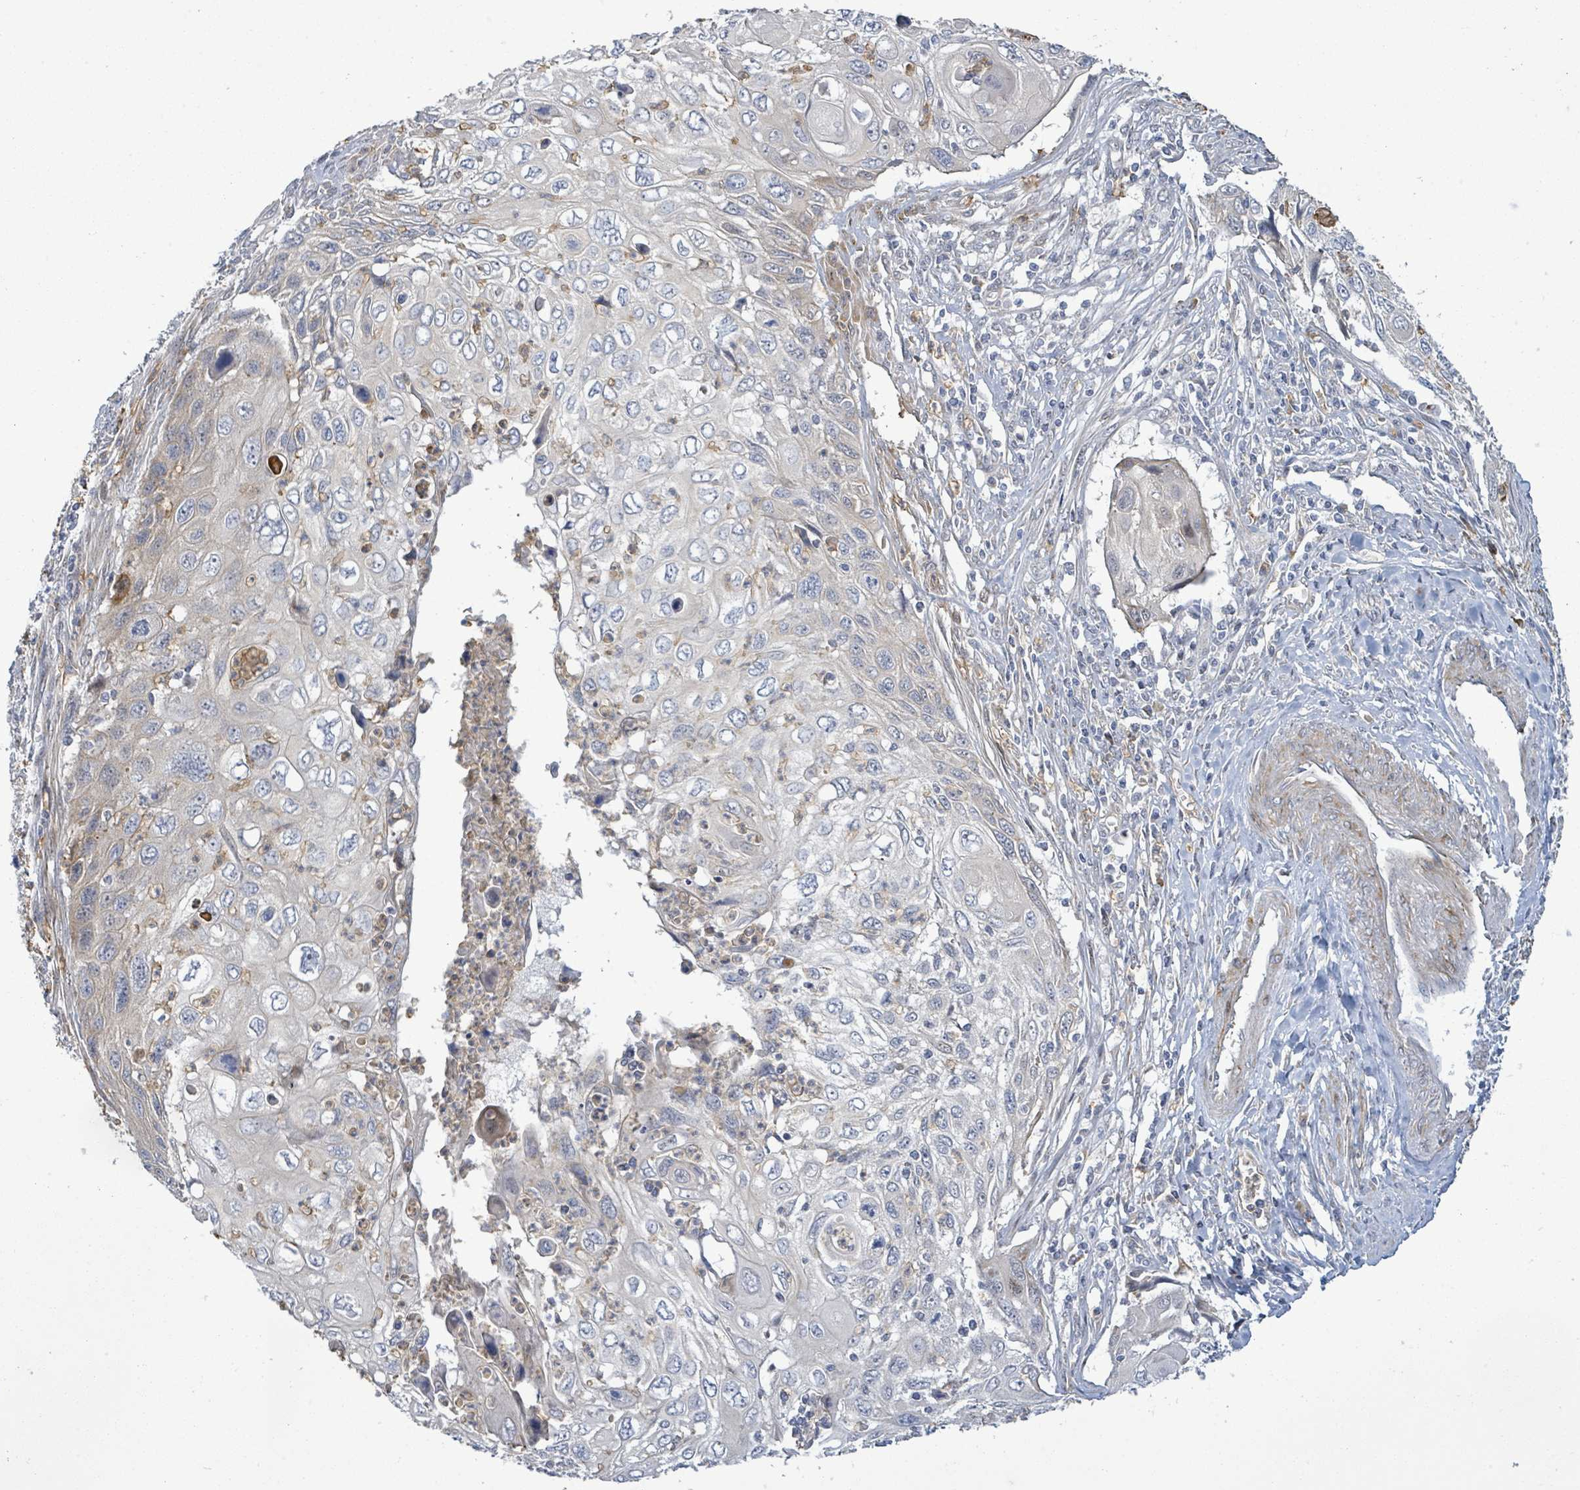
{"staining": {"intensity": "negative", "quantity": "none", "location": "none"}, "tissue": "cervical cancer", "cell_type": "Tumor cells", "image_type": "cancer", "snomed": [{"axis": "morphology", "description": "Squamous cell carcinoma, NOS"}, {"axis": "topography", "description": "Cervix"}], "caption": "High magnification brightfield microscopy of cervical cancer stained with DAB (brown) and counterstained with hematoxylin (blue): tumor cells show no significant positivity. (DAB immunohistochemistry (IHC) with hematoxylin counter stain).", "gene": "SLIT3", "patient": {"sex": "female", "age": 70}}